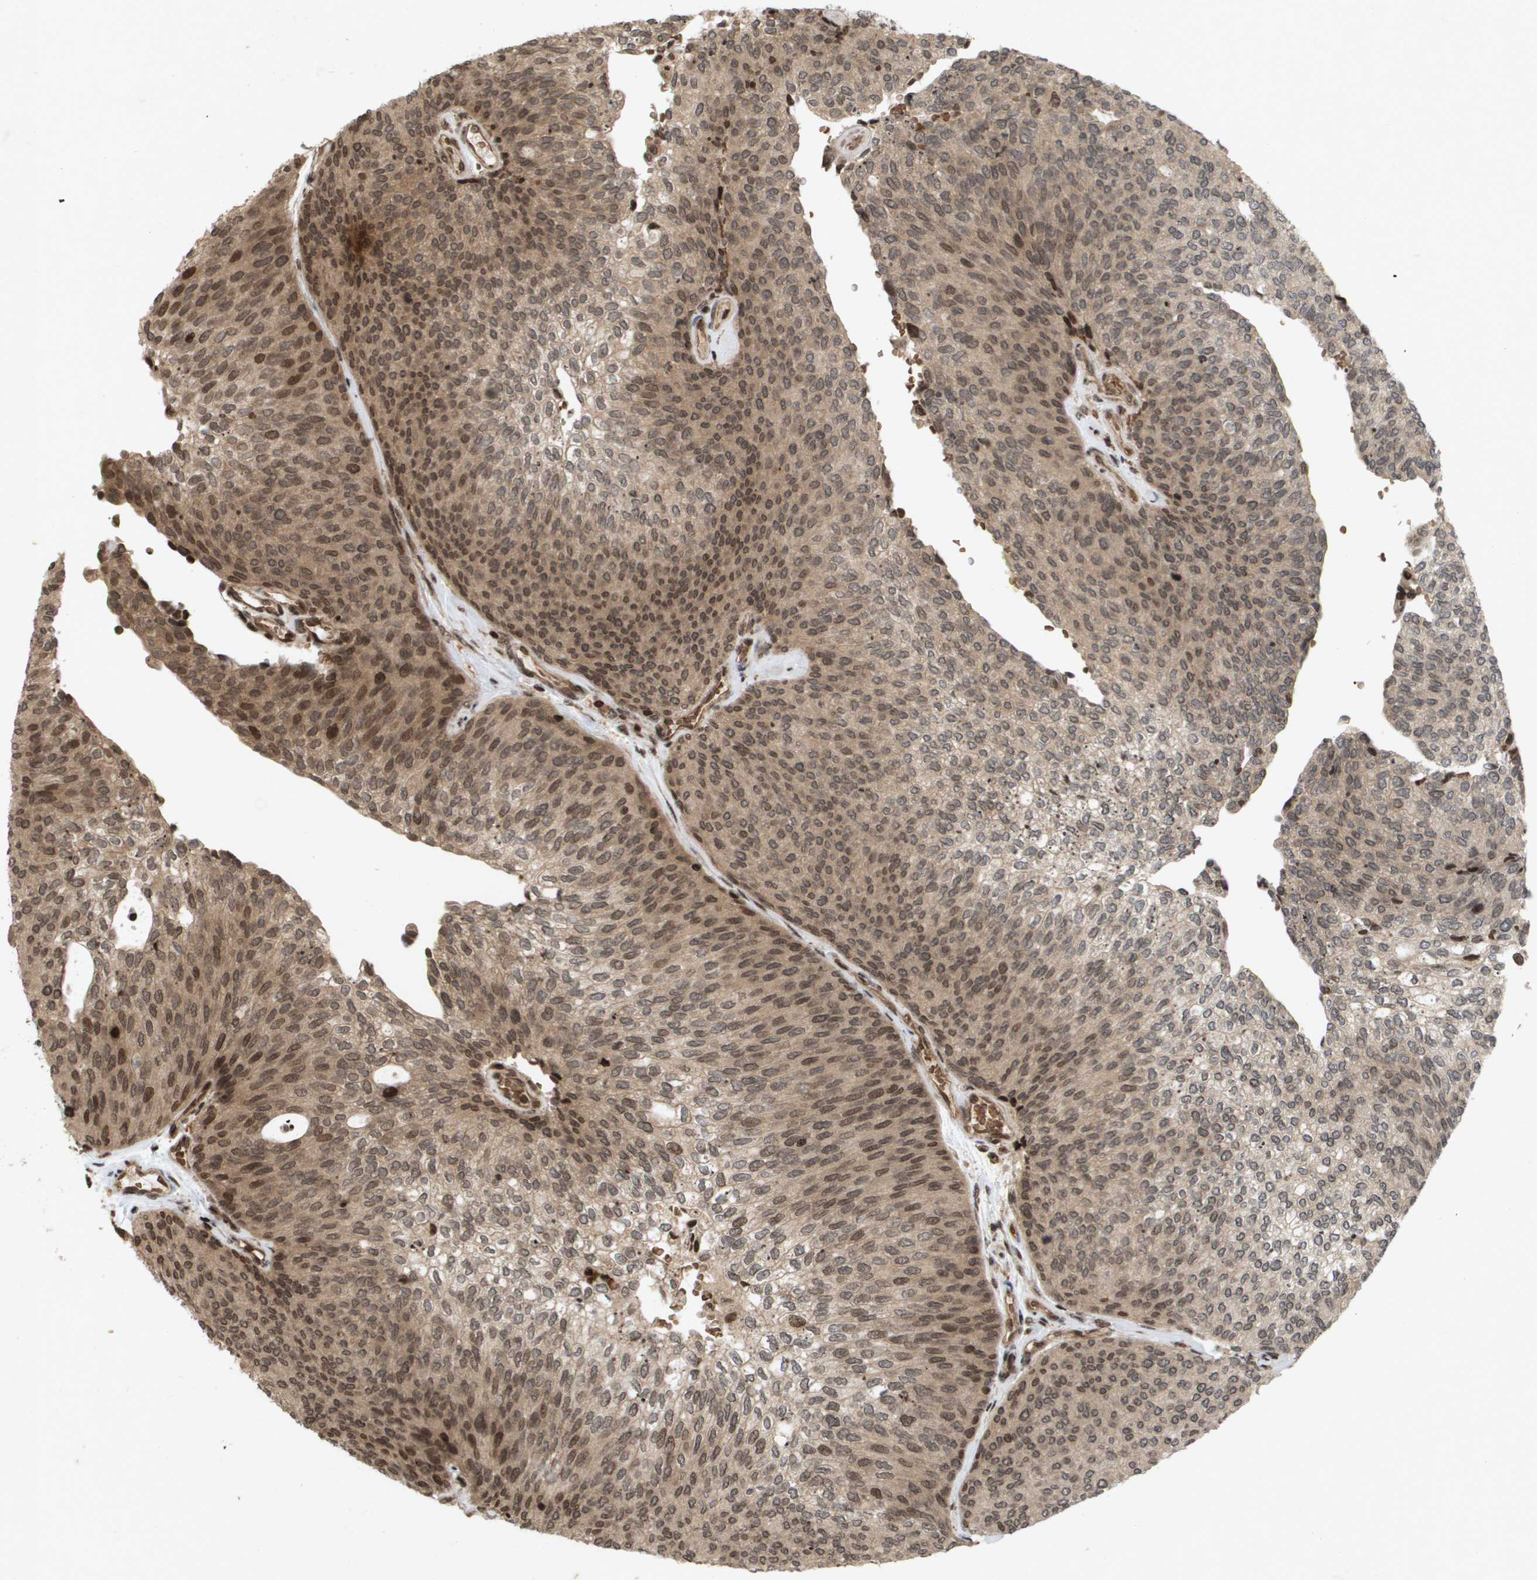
{"staining": {"intensity": "moderate", "quantity": ">75%", "location": "cytoplasmic/membranous"}, "tissue": "urothelial cancer", "cell_type": "Tumor cells", "image_type": "cancer", "snomed": [{"axis": "morphology", "description": "Urothelial carcinoma, Low grade"}, {"axis": "topography", "description": "Urinary bladder"}], "caption": "Human urothelial cancer stained with a protein marker shows moderate staining in tumor cells.", "gene": "HSPA6", "patient": {"sex": "female", "age": 79}}